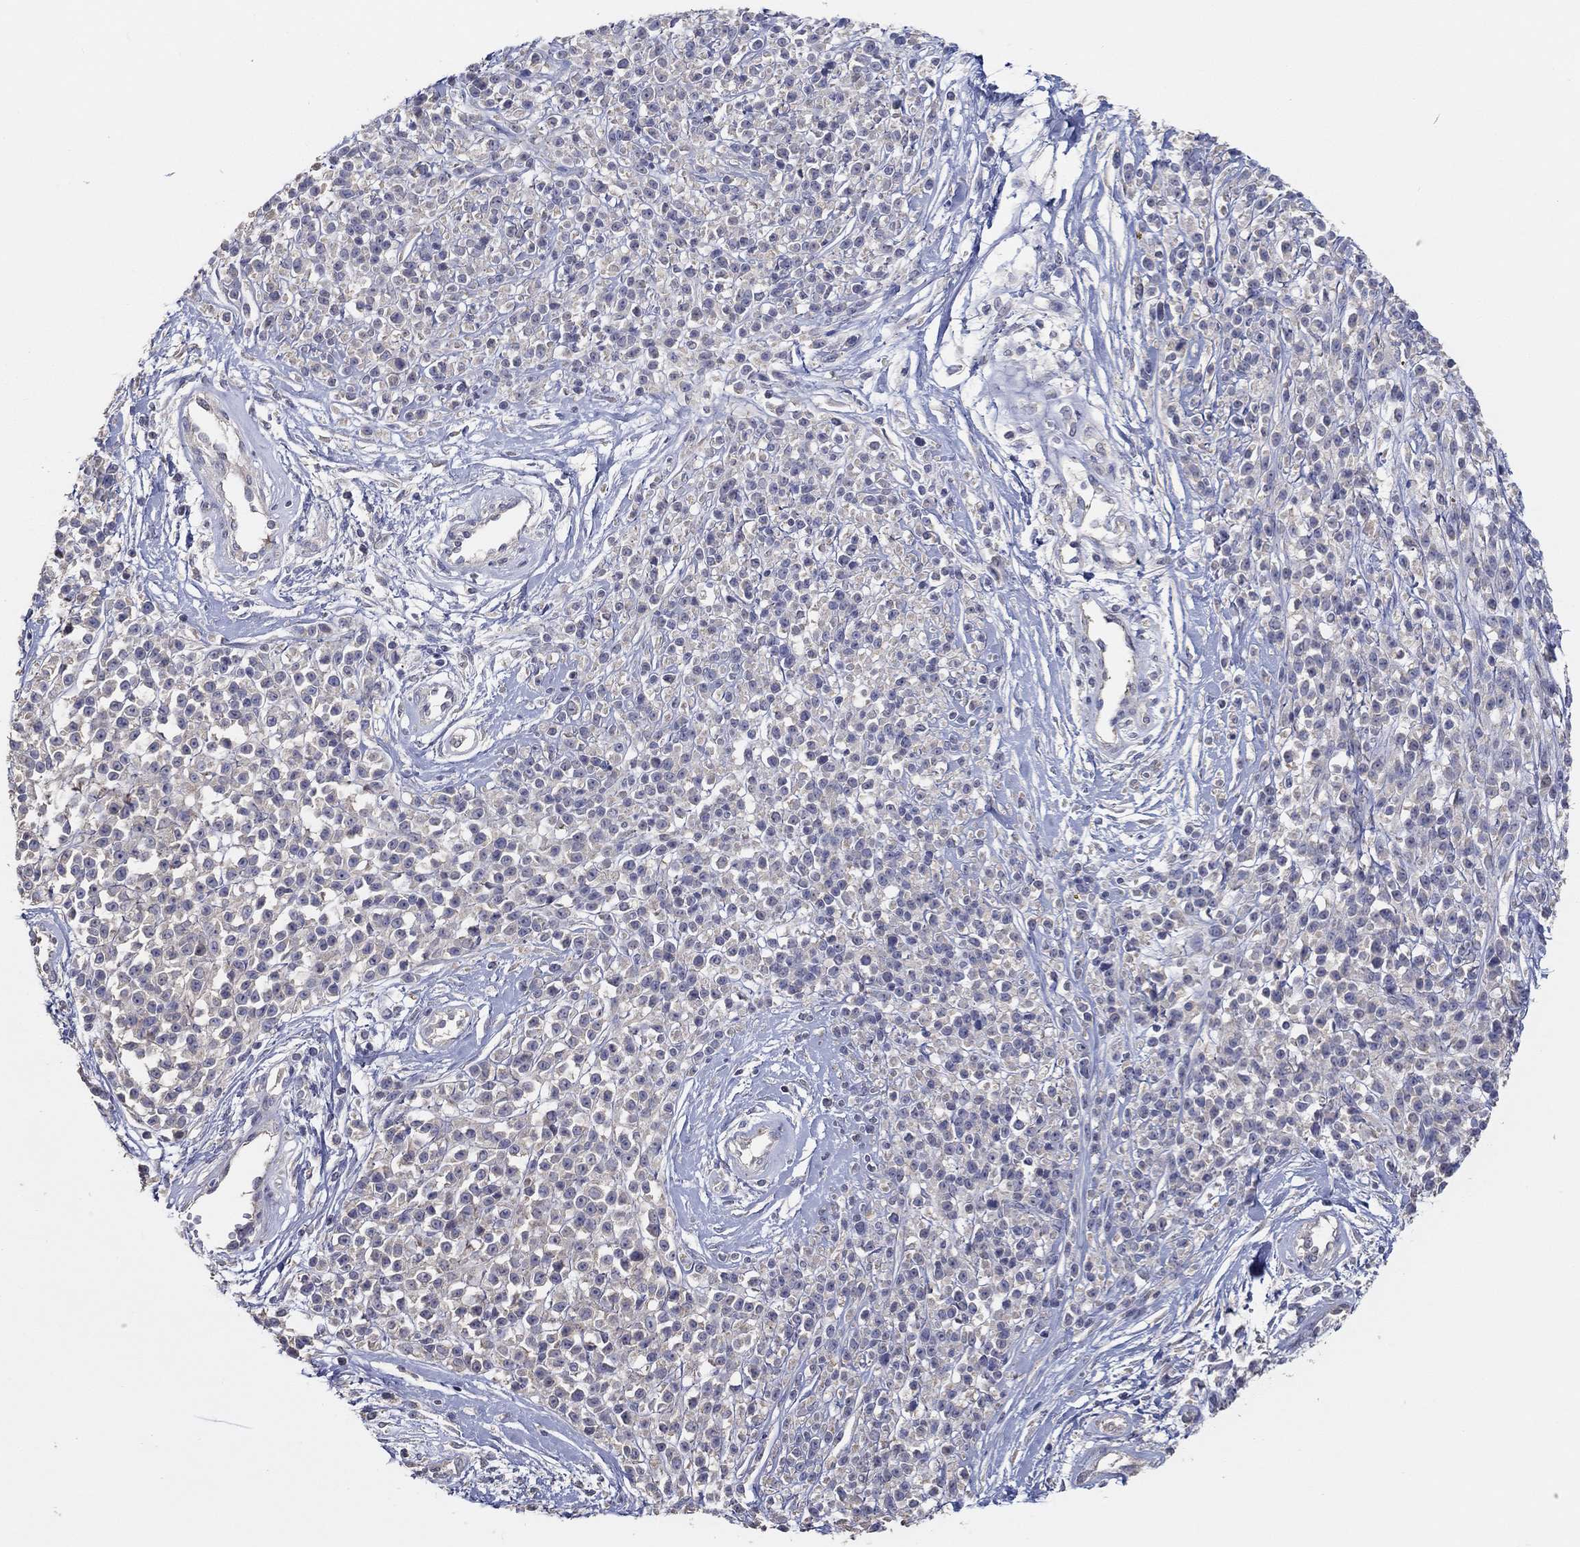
{"staining": {"intensity": "negative", "quantity": "none", "location": "none"}, "tissue": "melanoma", "cell_type": "Tumor cells", "image_type": "cancer", "snomed": [{"axis": "morphology", "description": "Malignant melanoma, NOS"}, {"axis": "topography", "description": "Skin"}, {"axis": "topography", "description": "Skin of trunk"}], "caption": "There is no significant expression in tumor cells of malignant melanoma.", "gene": "DOCK3", "patient": {"sex": "male", "age": 74}}